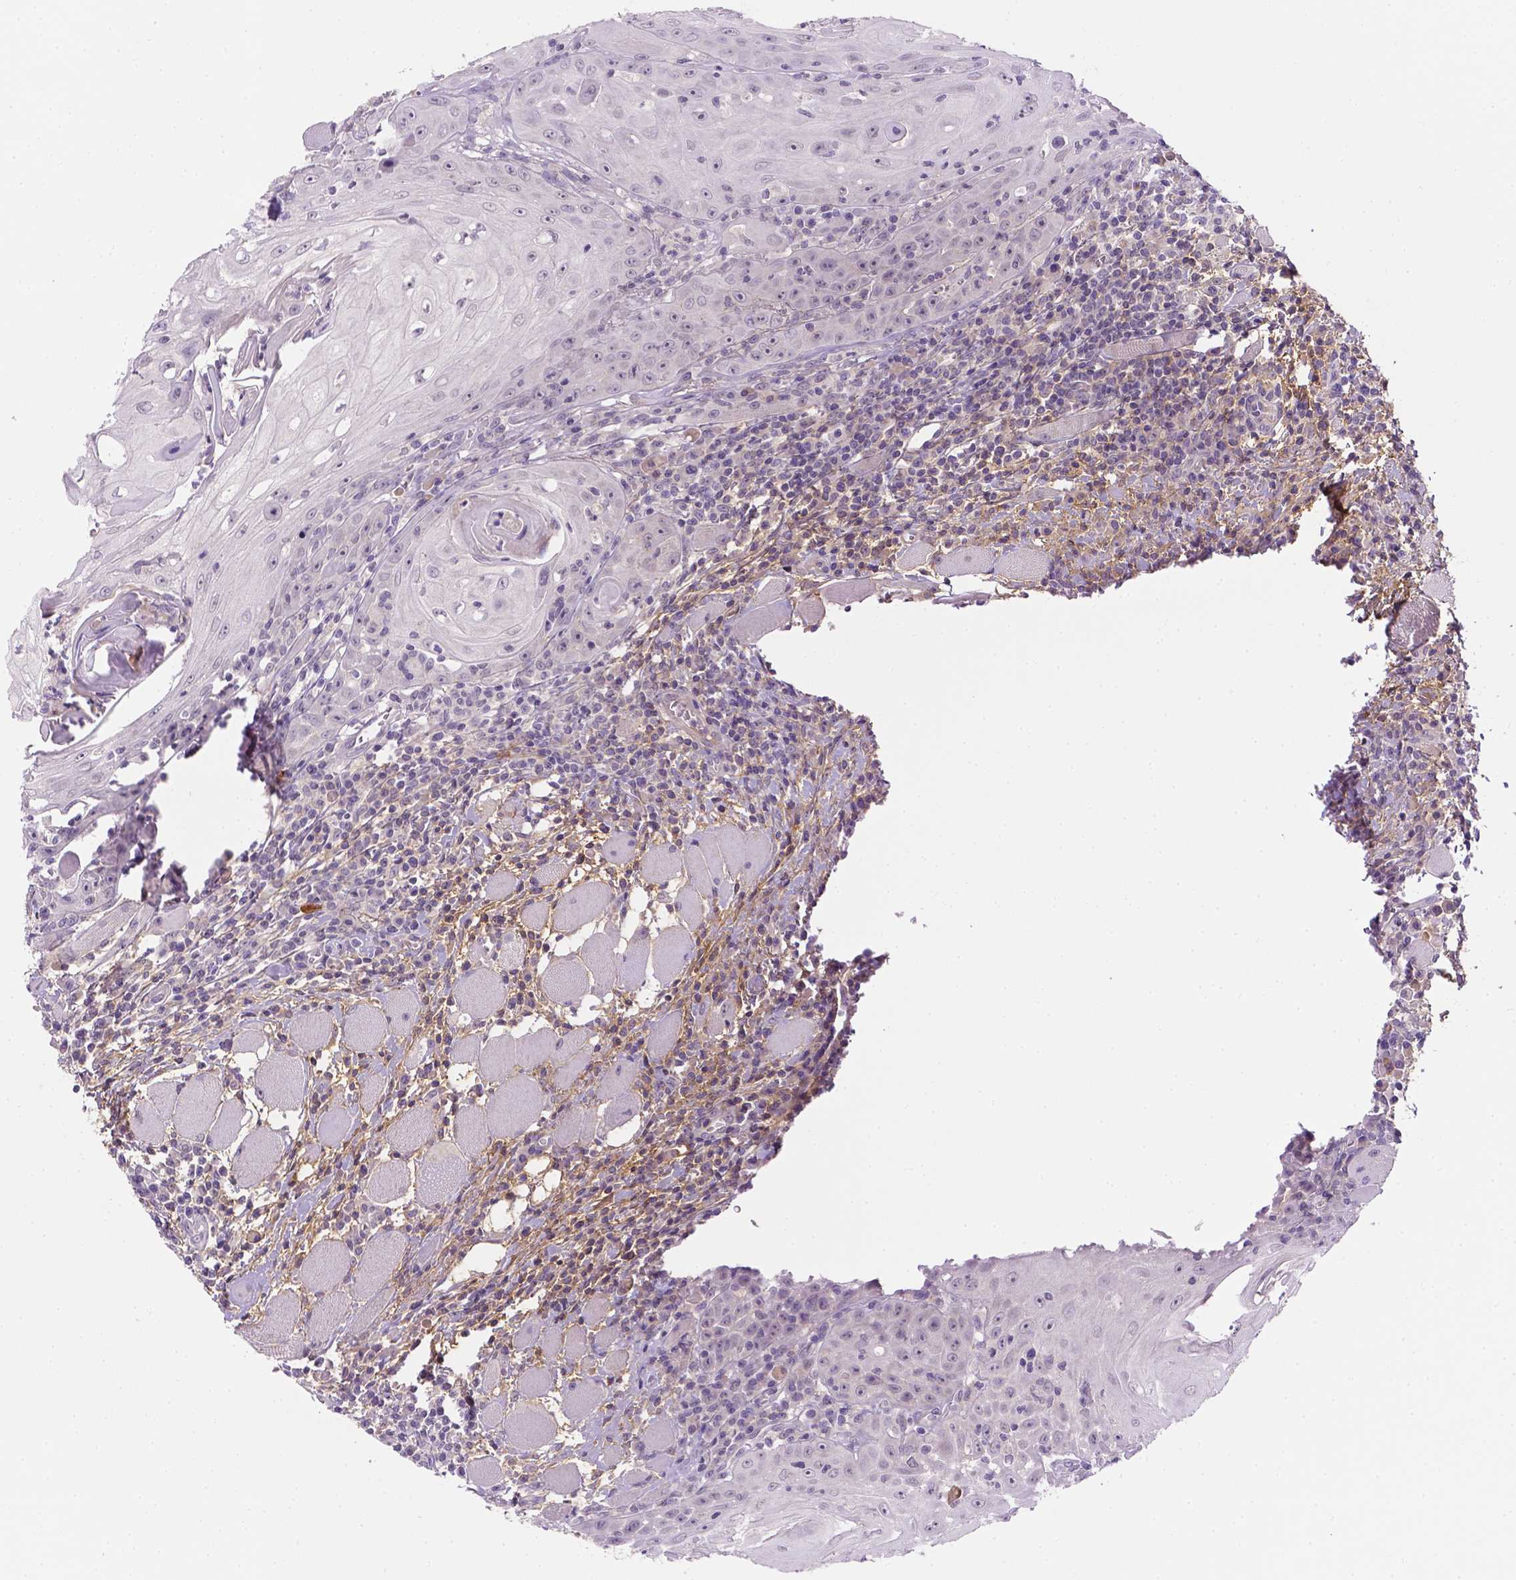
{"staining": {"intensity": "negative", "quantity": "none", "location": "none"}, "tissue": "head and neck cancer", "cell_type": "Tumor cells", "image_type": "cancer", "snomed": [{"axis": "morphology", "description": "Squamous cell carcinoma, NOS"}, {"axis": "topography", "description": "Head-Neck"}], "caption": "An immunohistochemistry (IHC) histopathology image of head and neck cancer is shown. There is no staining in tumor cells of head and neck cancer.", "gene": "FBLN1", "patient": {"sex": "male", "age": 52}}